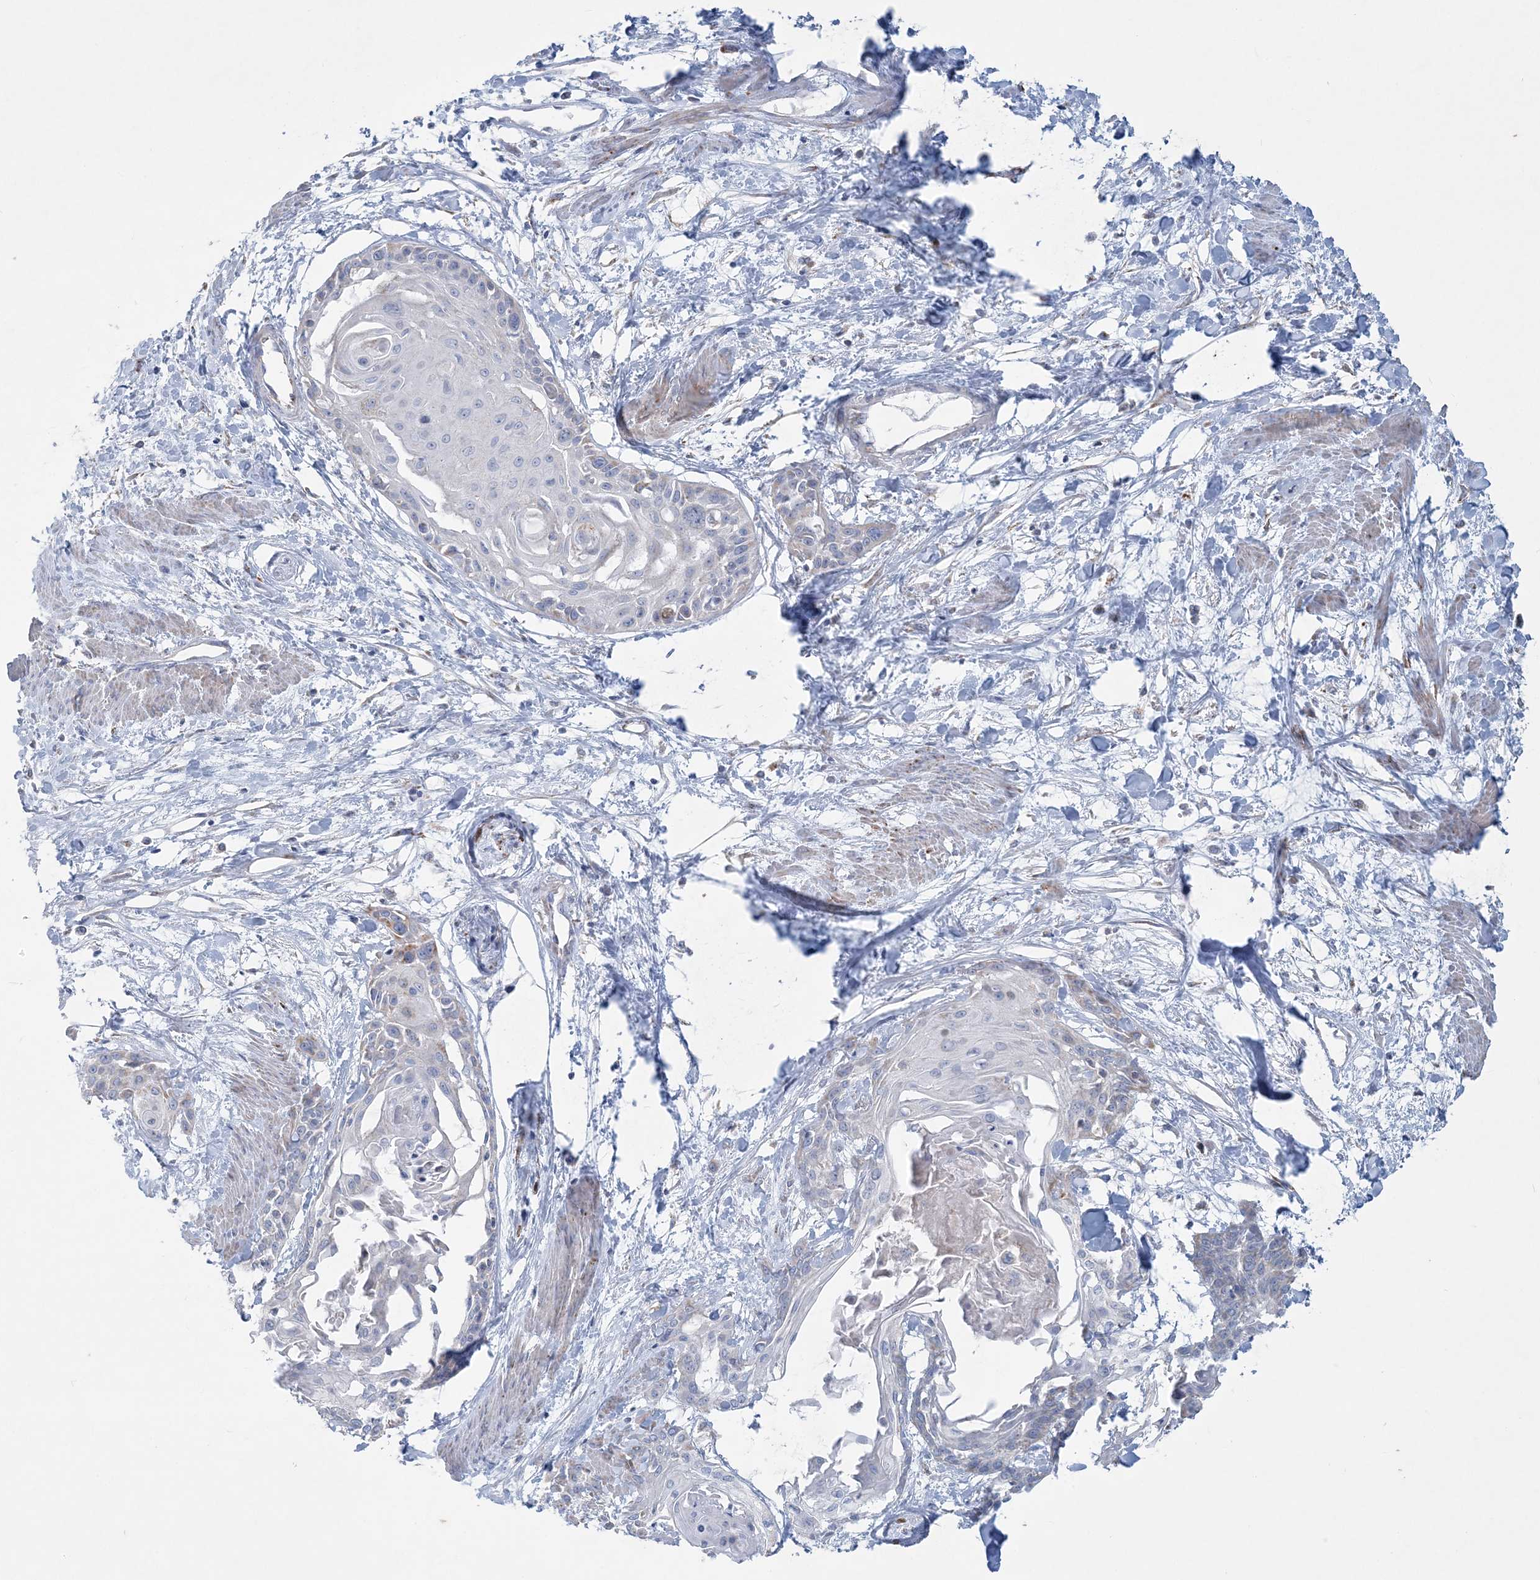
{"staining": {"intensity": "negative", "quantity": "none", "location": "none"}, "tissue": "cervical cancer", "cell_type": "Tumor cells", "image_type": "cancer", "snomed": [{"axis": "morphology", "description": "Squamous cell carcinoma, NOS"}, {"axis": "topography", "description": "Cervix"}], "caption": "Human cervical cancer stained for a protein using immunohistochemistry (IHC) exhibits no staining in tumor cells.", "gene": "TBC1D7", "patient": {"sex": "female", "age": 57}}